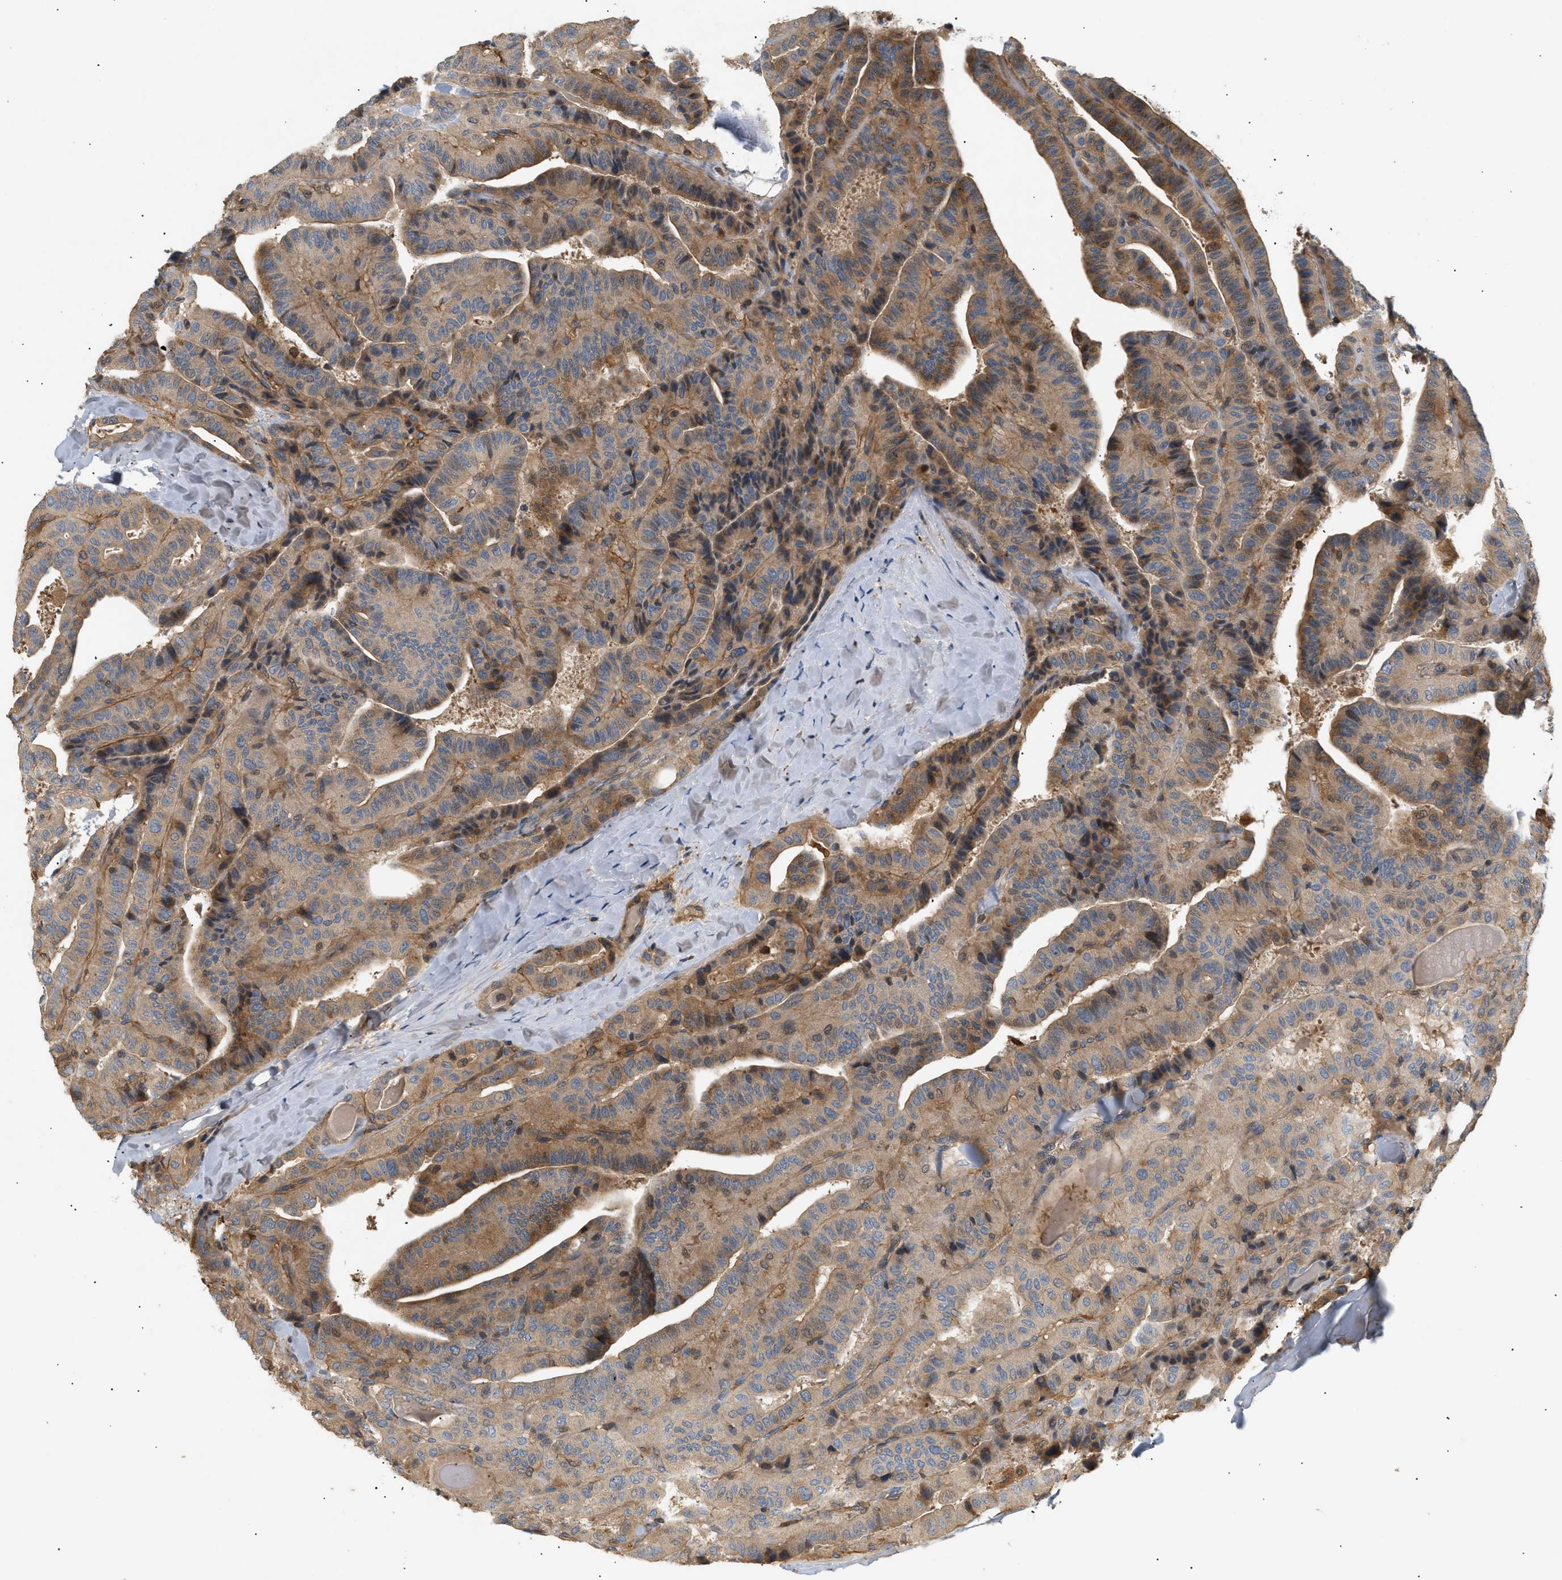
{"staining": {"intensity": "moderate", "quantity": ">75%", "location": "cytoplasmic/membranous"}, "tissue": "thyroid cancer", "cell_type": "Tumor cells", "image_type": "cancer", "snomed": [{"axis": "morphology", "description": "Papillary adenocarcinoma, NOS"}, {"axis": "topography", "description": "Thyroid gland"}], "caption": "Papillary adenocarcinoma (thyroid) stained with a brown dye reveals moderate cytoplasmic/membranous positive staining in about >75% of tumor cells.", "gene": "FARS2", "patient": {"sex": "male", "age": 77}}